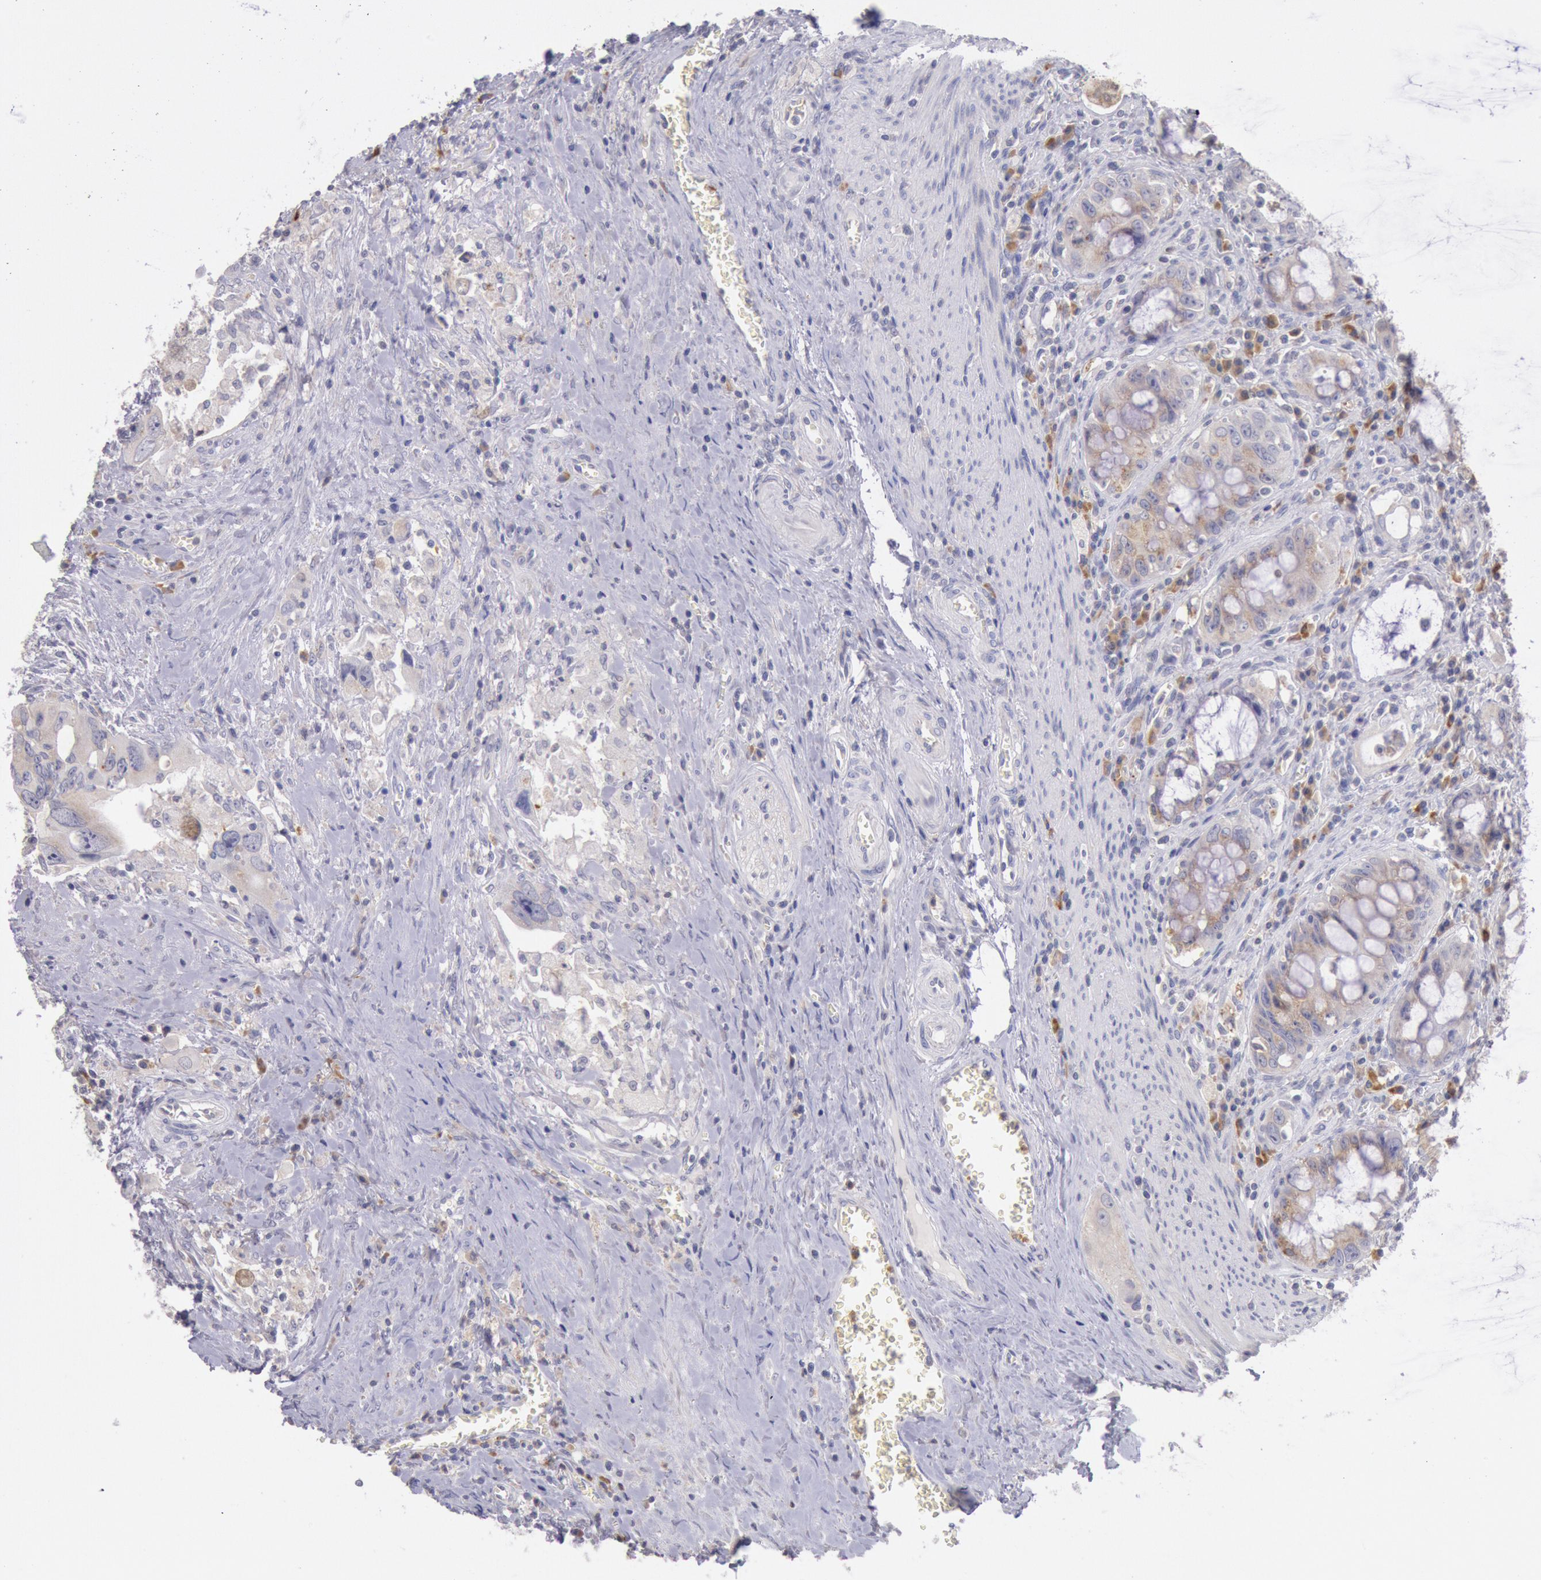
{"staining": {"intensity": "weak", "quantity": ">75%", "location": "cytoplasmic/membranous"}, "tissue": "colorectal cancer", "cell_type": "Tumor cells", "image_type": "cancer", "snomed": [{"axis": "morphology", "description": "Adenocarcinoma, NOS"}, {"axis": "topography", "description": "Rectum"}], "caption": "There is low levels of weak cytoplasmic/membranous expression in tumor cells of adenocarcinoma (colorectal), as demonstrated by immunohistochemical staining (brown color).", "gene": "GAL3ST1", "patient": {"sex": "male", "age": 70}}